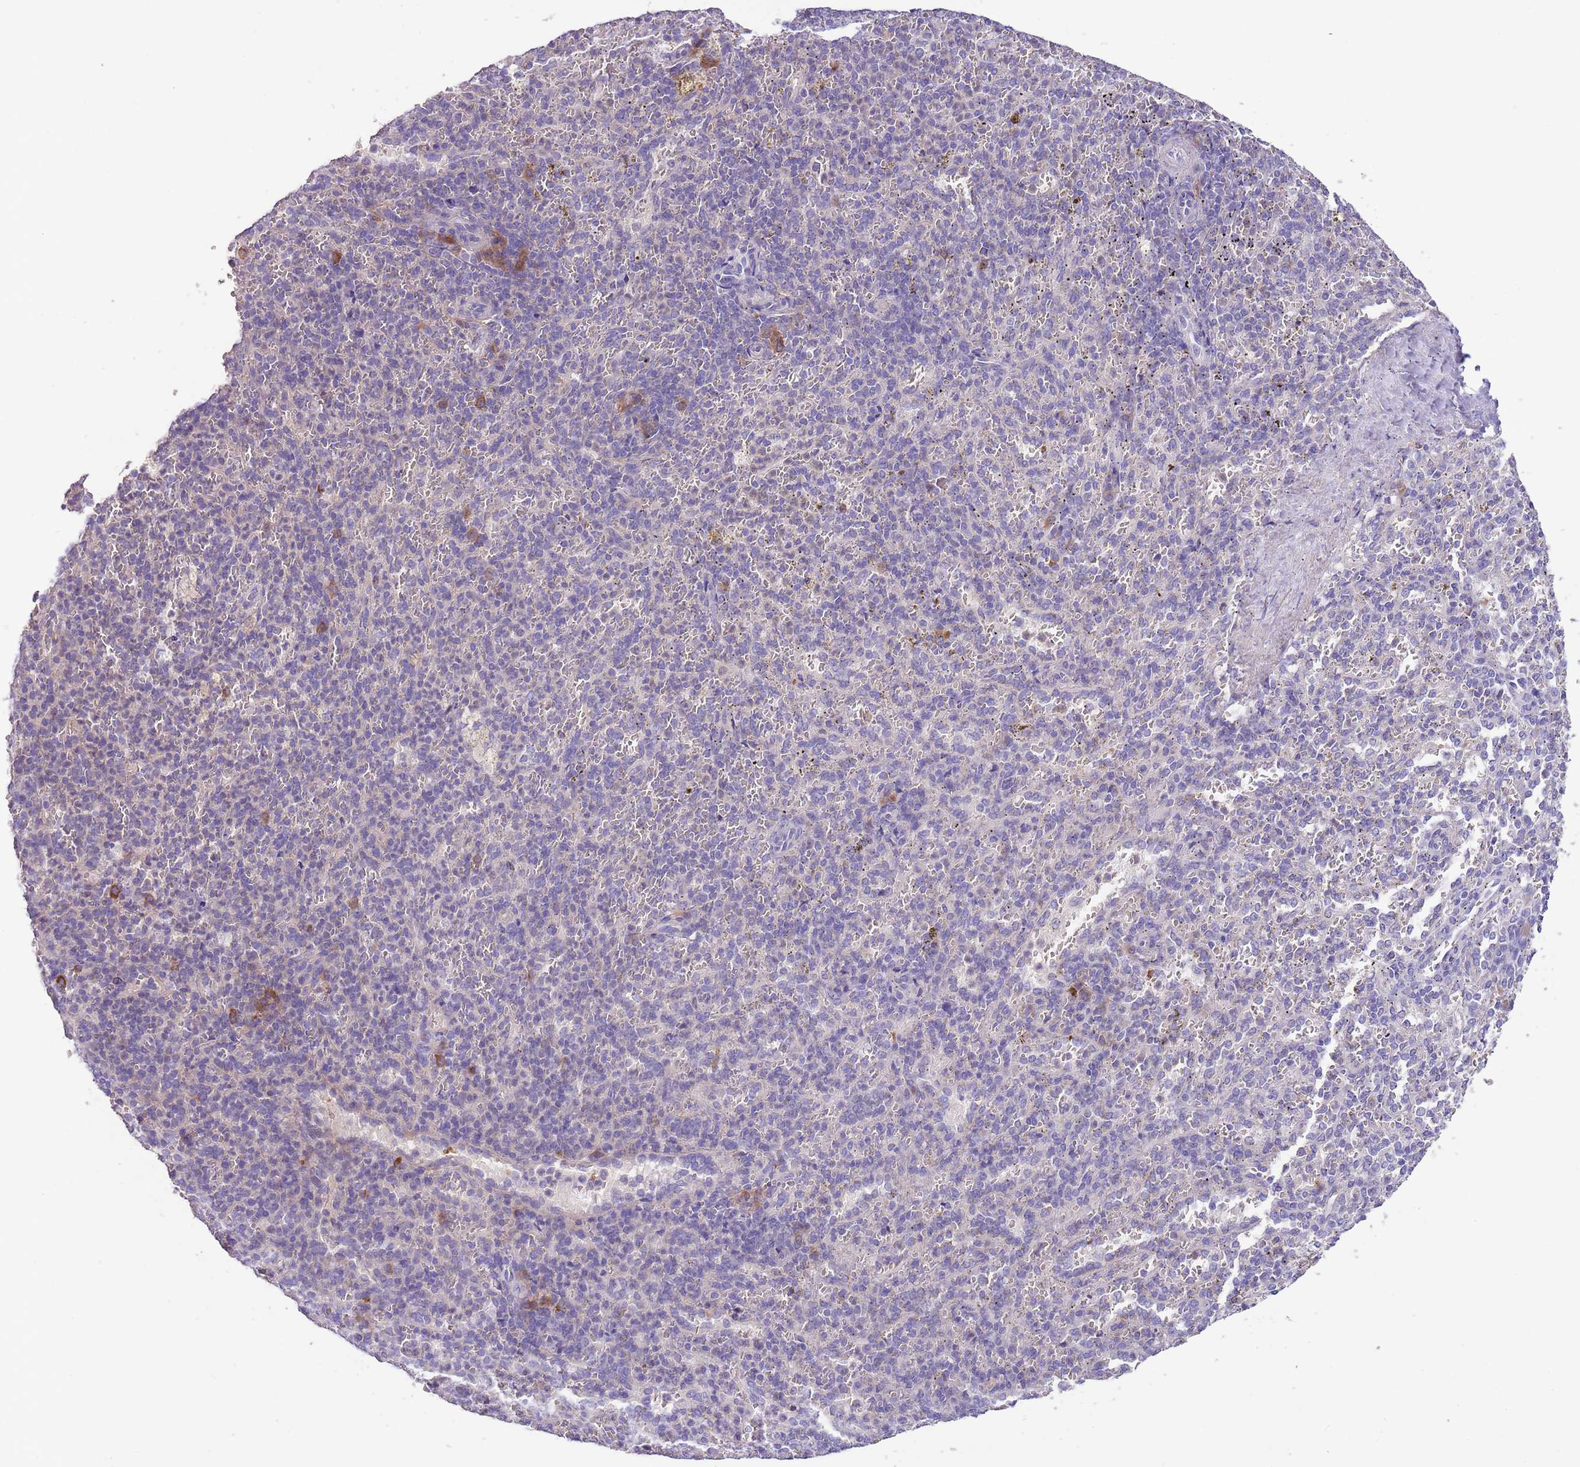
{"staining": {"intensity": "moderate", "quantity": "<25%", "location": "cytoplasmic/membranous"}, "tissue": "spleen", "cell_type": "Cells in red pulp", "image_type": "normal", "snomed": [{"axis": "morphology", "description": "Normal tissue, NOS"}, {"axis": "topography", "description": "Spleen"}], "caption": "Immunohistochemical staining of unremarkable spleen demonstrates low levels of moderate cytoplasmic/membranous positivity in about <25% of cells in red pulp.", "gene": "ZNF658", "patient": {"sex": "female", "age": 21}}